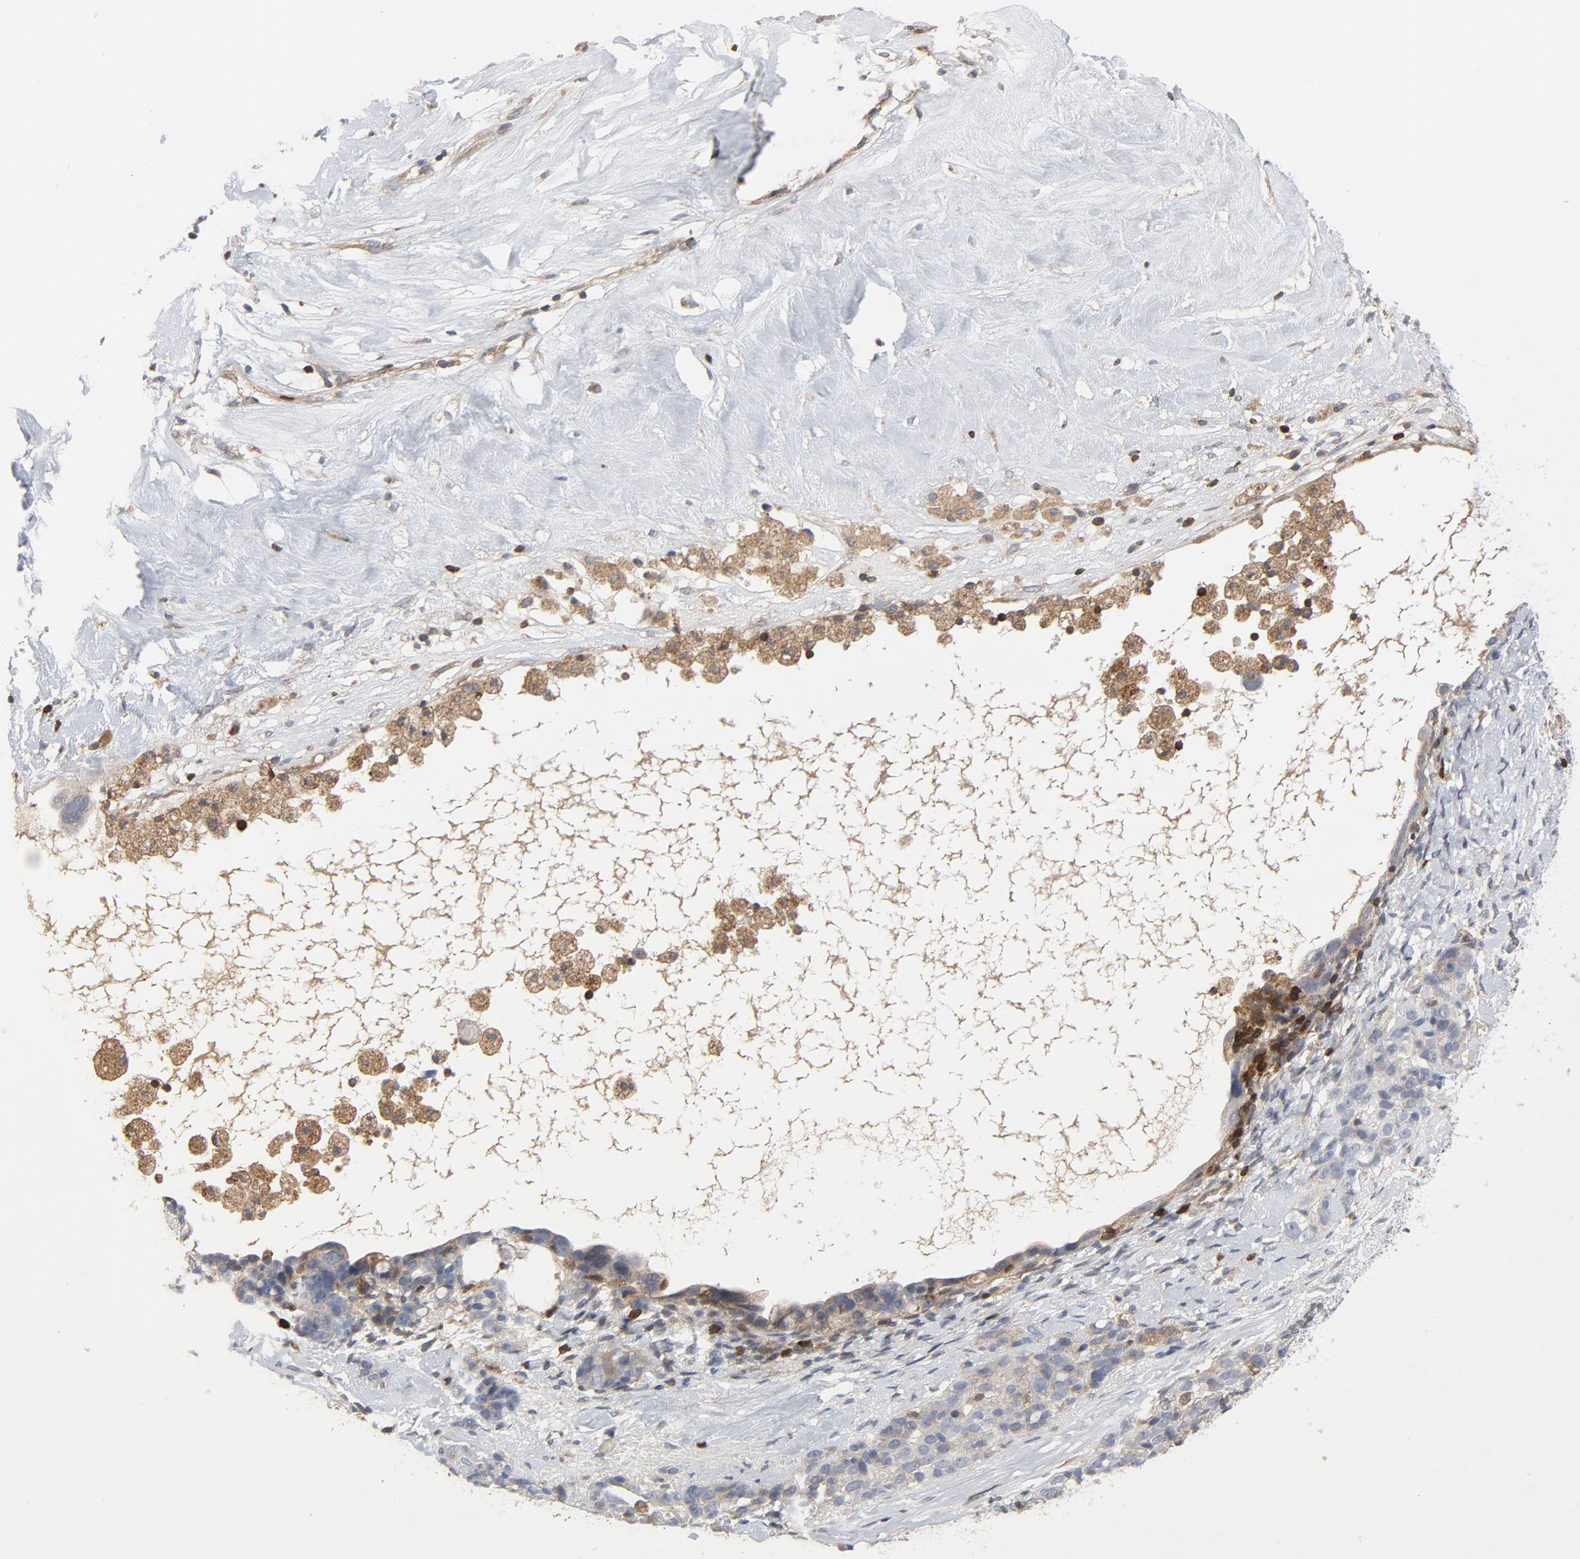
{"staining": {"intensity": "weak", "quantity": "25%-75%", "location": "cytoplasmic/membranous"}, "tissue": "ovarian cancer", "cell_type": "Tumor cells", "image_type": "cancer", "snomed": [{"axis": "morphology", "description": "Cystadenocarcinoma, serous, NOS"}, {"axis": "topography", "description": "Ovary"}], "caption": "IHC staining of ovarian serous cystadenocarcinoma, which exhibits low levels of weak cytoplasmic/membranous positivity in approximately 25%-75% of tumor cells indicating weak cytoplasmic/membranous protein staining. The staining was performed using DAB (brown) for protein detection and nuclei were counterstained in hematoxylin (blue).", "gene": "TRADD", "patient": {"sex": "female", "age": 66}}